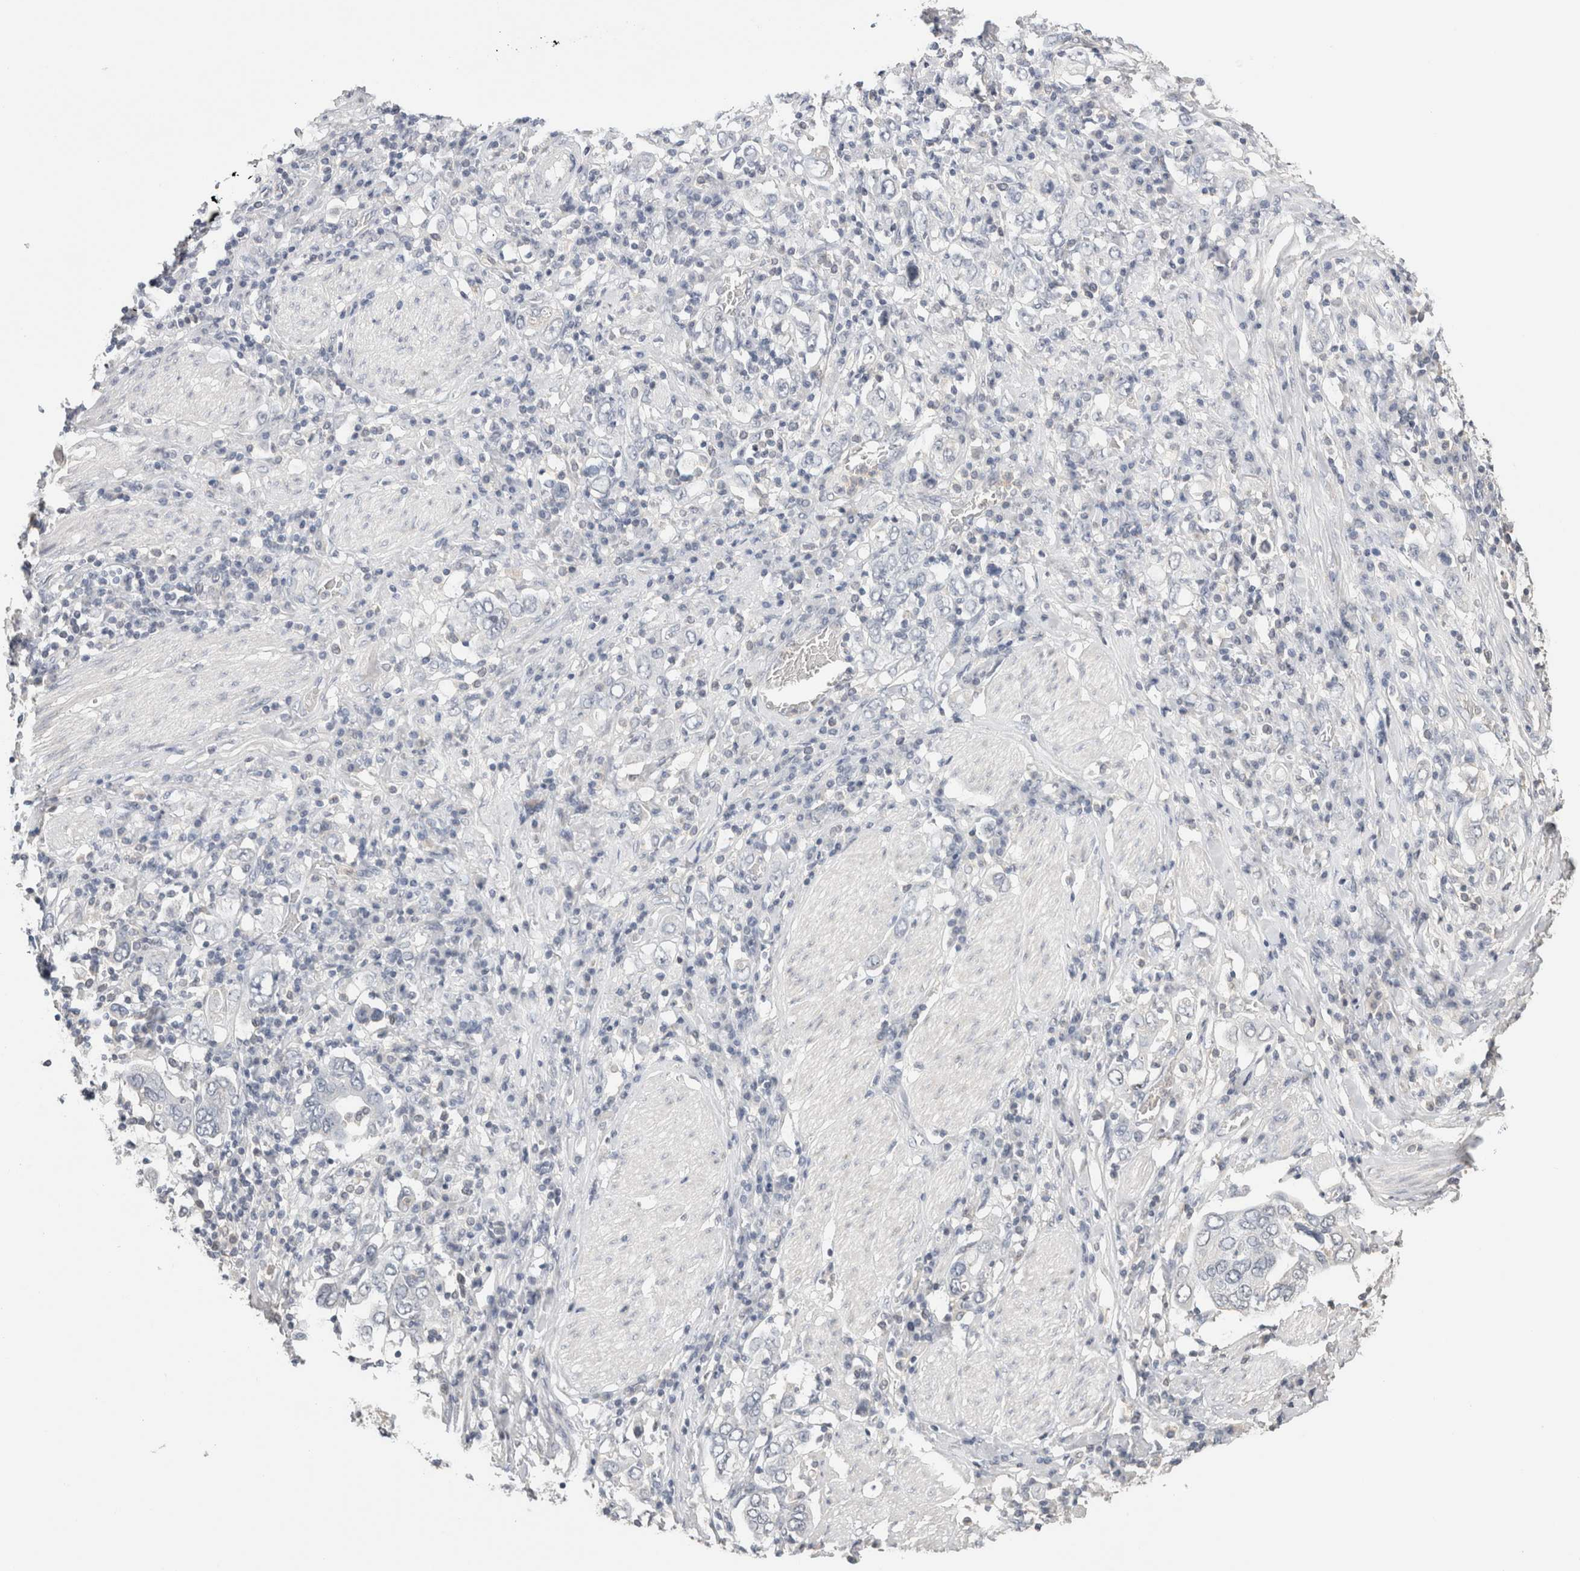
{"staining": {"intensity": "negative", "quantity": "none", "location": "none"}, "tissue": "stomach cancer", "cell_type": "Tumor cells", "image_type": "cancer", "snomed": [{"axis": "morphology", "description": "Adenocarcinoma, NOS"}, {"axis": "topography", "description": "Stomach, upper"}], "caption": "Immunohistochemical staining of stomach adenocarcinoma shows no significant staining in tumor cells. The staining is performed using DAB (3,3'-diaminobenzidine) brown chromogen with nuclei counter-stained in using hematoxylin.", "gene": "CRAT", "patient": {"sex": "male", "age": 62}}